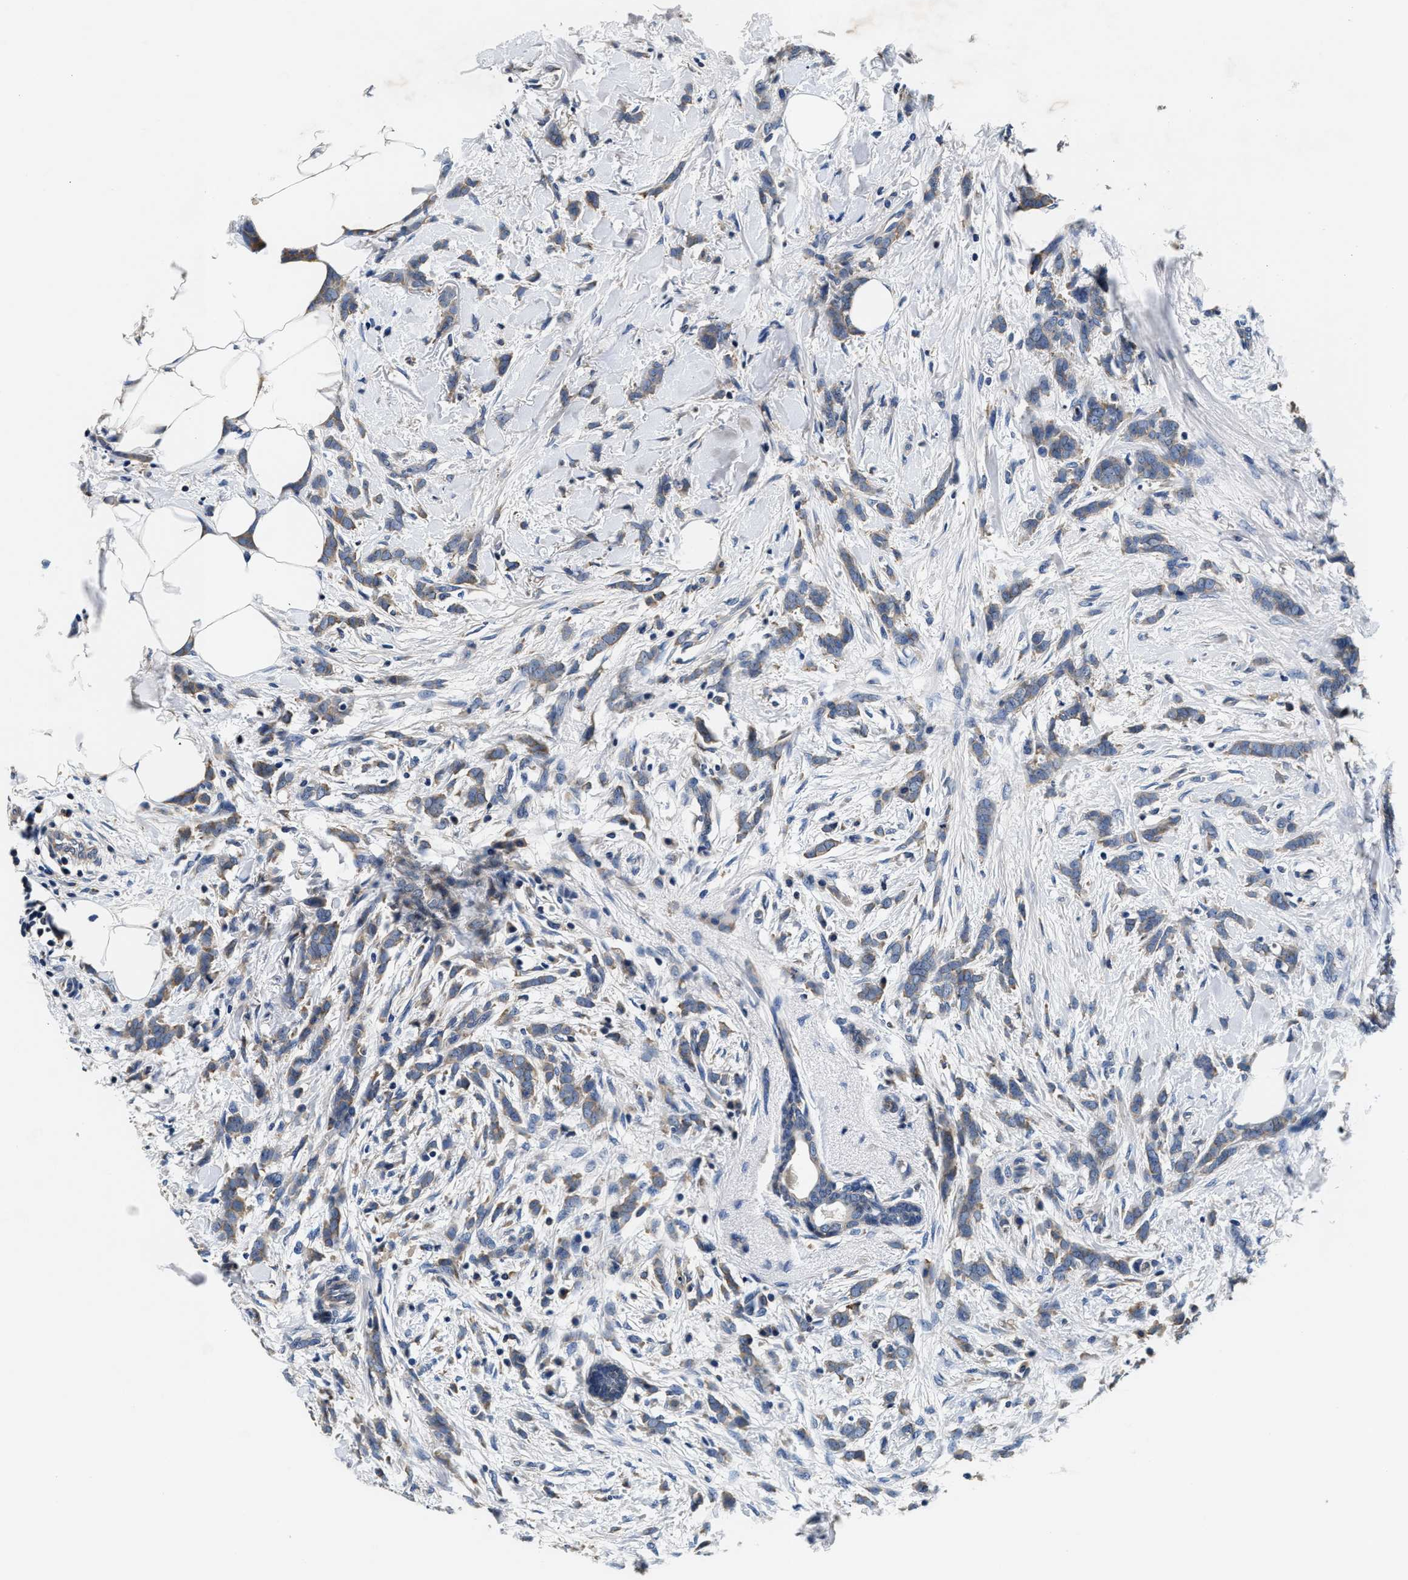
{"staining": {"intensity": "weak", "quantity": ">75%", "location": "cytoplasmic/membranous"}, "tissue": "breast cancer", "cell_type": "Tumor cells", "image_type": "cancer", "snomed": [{"axis": "morphology", "description": "Lobular carcinoma, in situ"}, {"axis": "morphology", "description": "Lobular carcinoma"}, {"axis": "topography", "description": "Breast"}], "caption": "Tumor cells show weak cytoplasmic/membranous expression in about >75% of cells in breast cancer (lobular carcinoma).", "gene": "ANKIB1", "patient": {"sex": "female", "age": 41}}